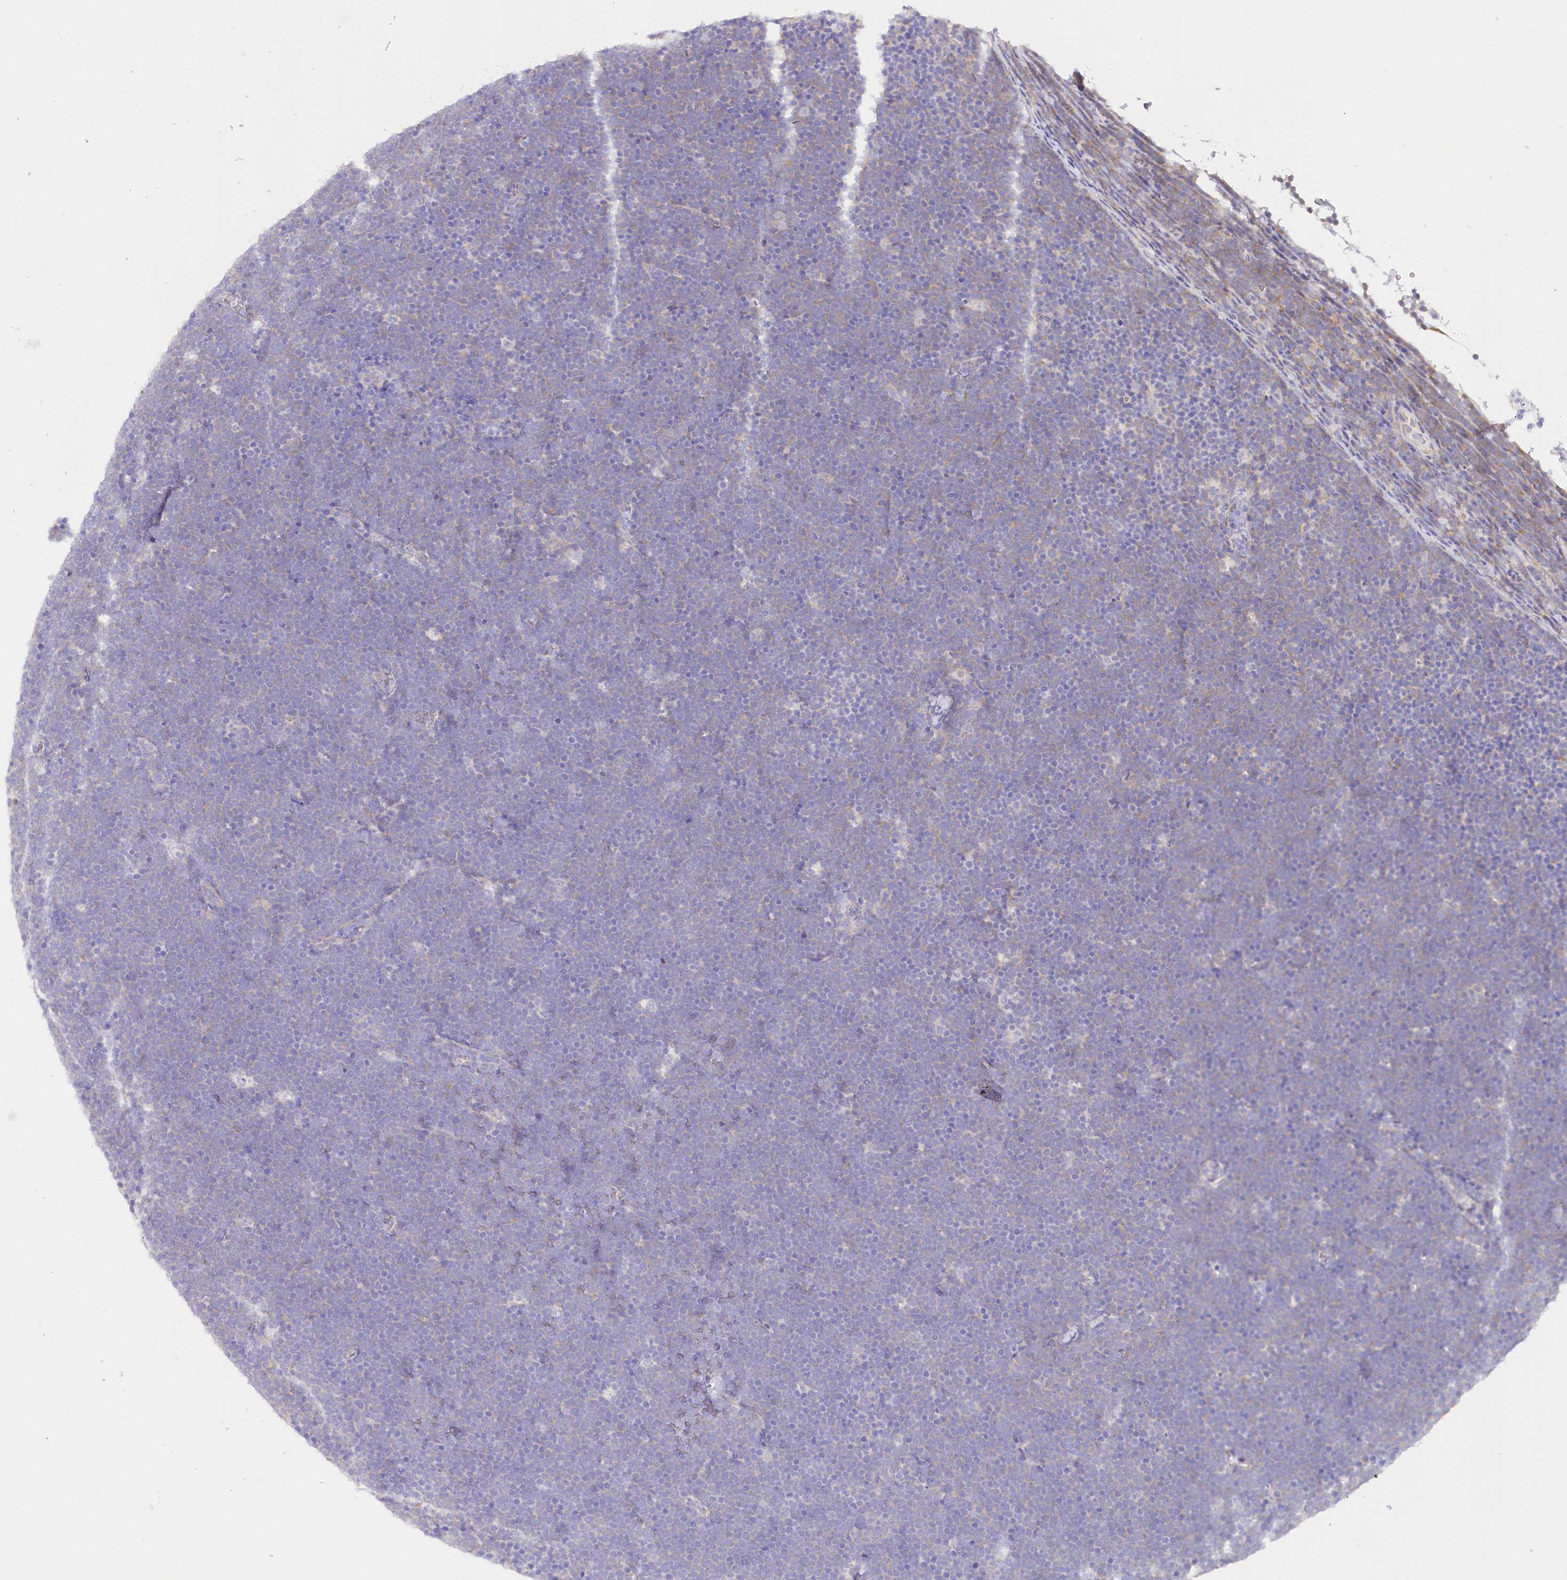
{"staining": {"intensity": "negative", "quantity": "none", "location": "none"}, "tissue": "lymphoma", "cell_type": "Tumor cells", "image_type": "cancer", "snomed": [{"axis": "morphology", "description": "Malignant lymphoma, non-Hodgkin's type, High grade"}, {"axis": "topography", "description": "Lymph node"}], "caption": "IHC micrograph of neoplastic tissue: lymphoma stained with DAB (3,3'-diaminobenzidine) demonstrates no significant protein expression in tumor cells. Brightfield microscopy of immunohistochemistry (IHC) stained with DAB (brown) and hematoxylin (blue), captured at high magnification.", "gene": "CSN3", "patient": {"sex": "male", "age": 13}}